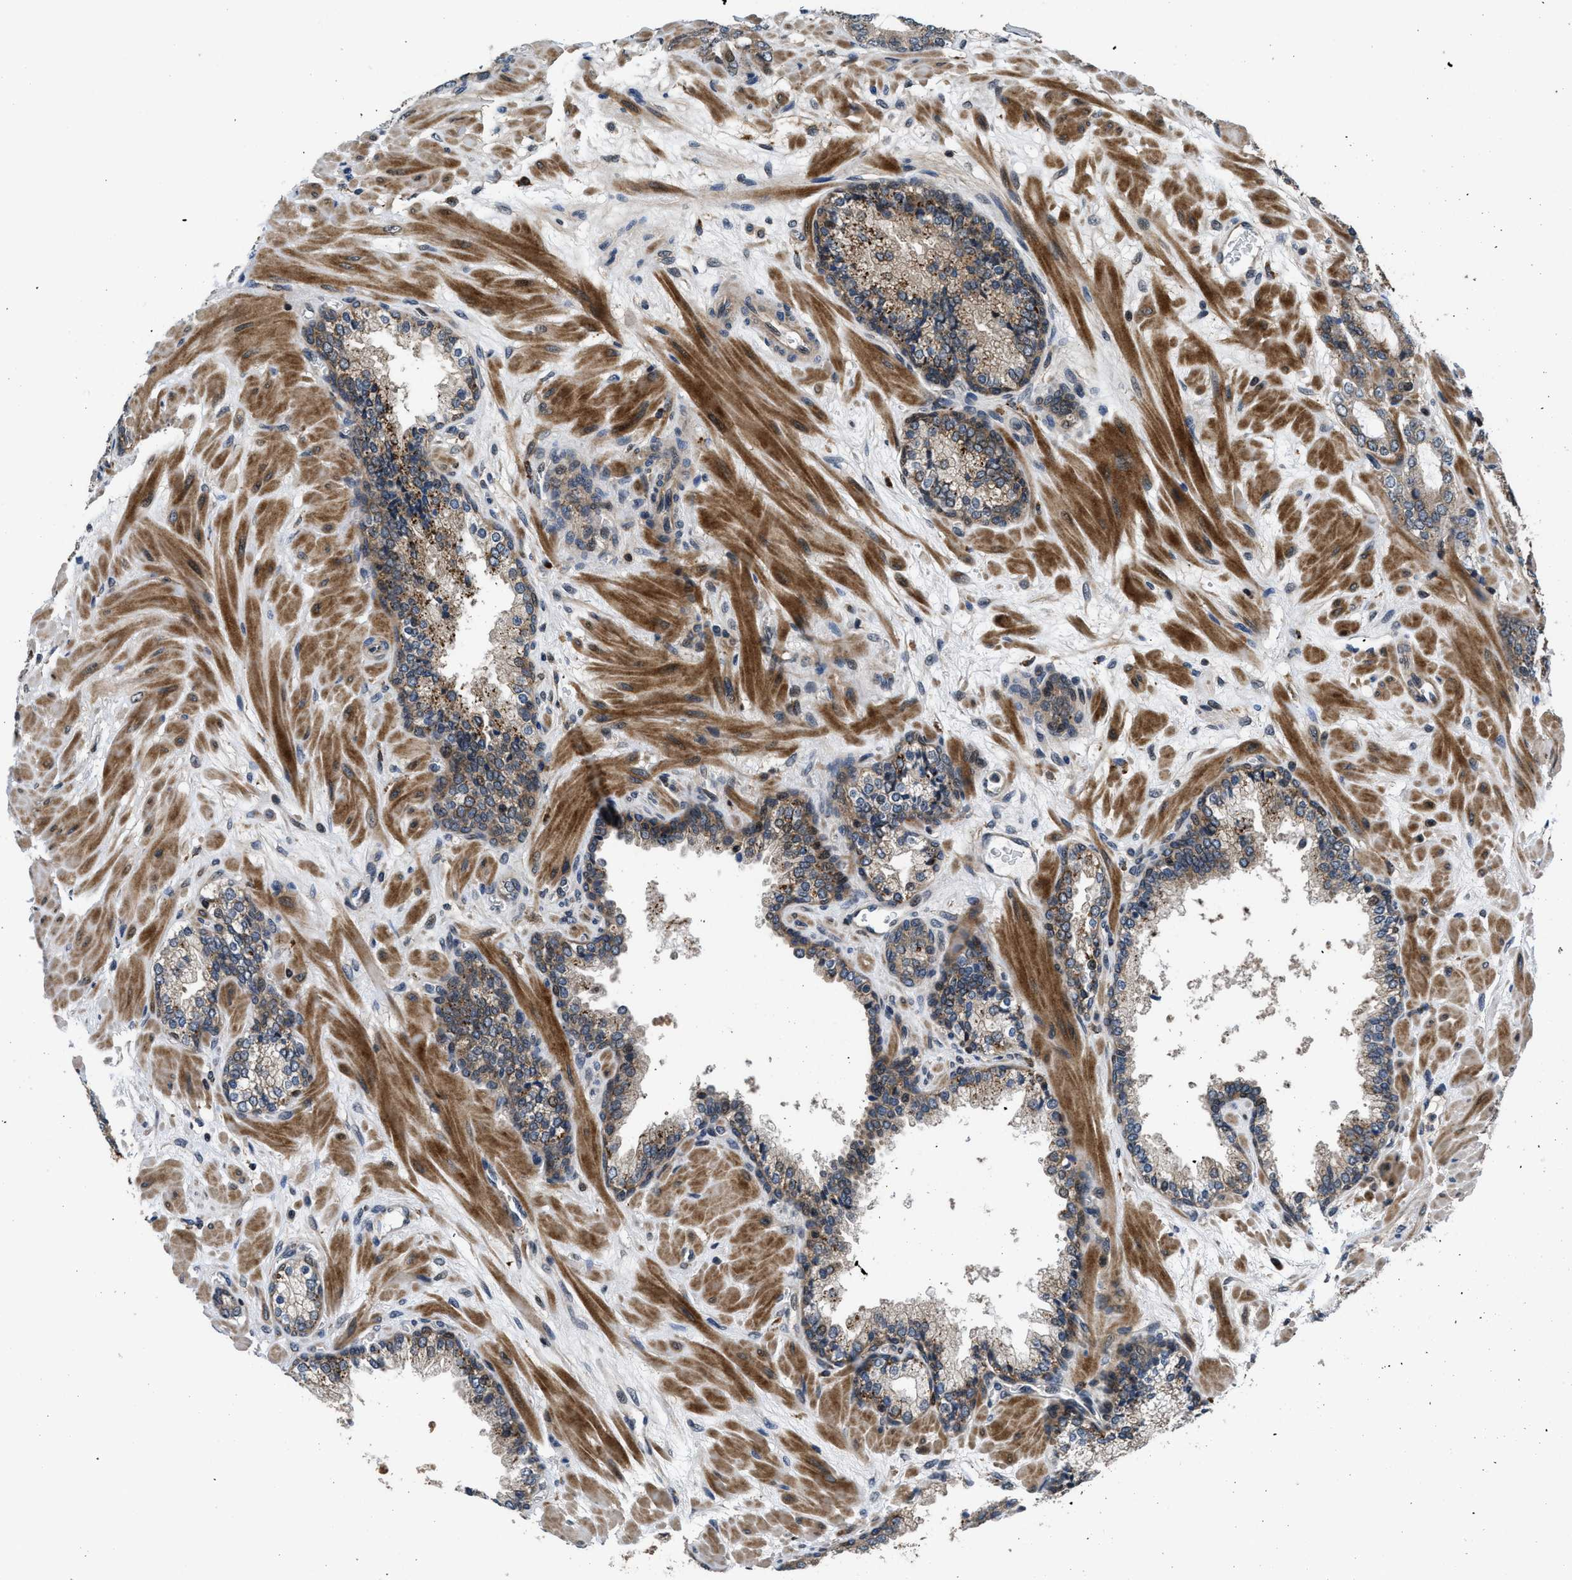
{"staining": {"intensity": "moderate", "quantity": "25%-75%", "location": "cytoplasmic/membranous"}, "tissue": "prostate cancer", "cell_type": "Tumor cells", "image_type": "cancer", "snomed": [{"axis": "morphology", "description": "Adenocarcinoma, Low grade"}, {"axis": "topography", "description": "Prostate"}], "caption": "Human prostate cancer stained with a brown dye demonstrates moderate cytoplasmic/membranous positive expression in approximately 25%-75% of tumor cells.", "gene": "CTBS", "patient": {"sex": "male", "age": 63}}